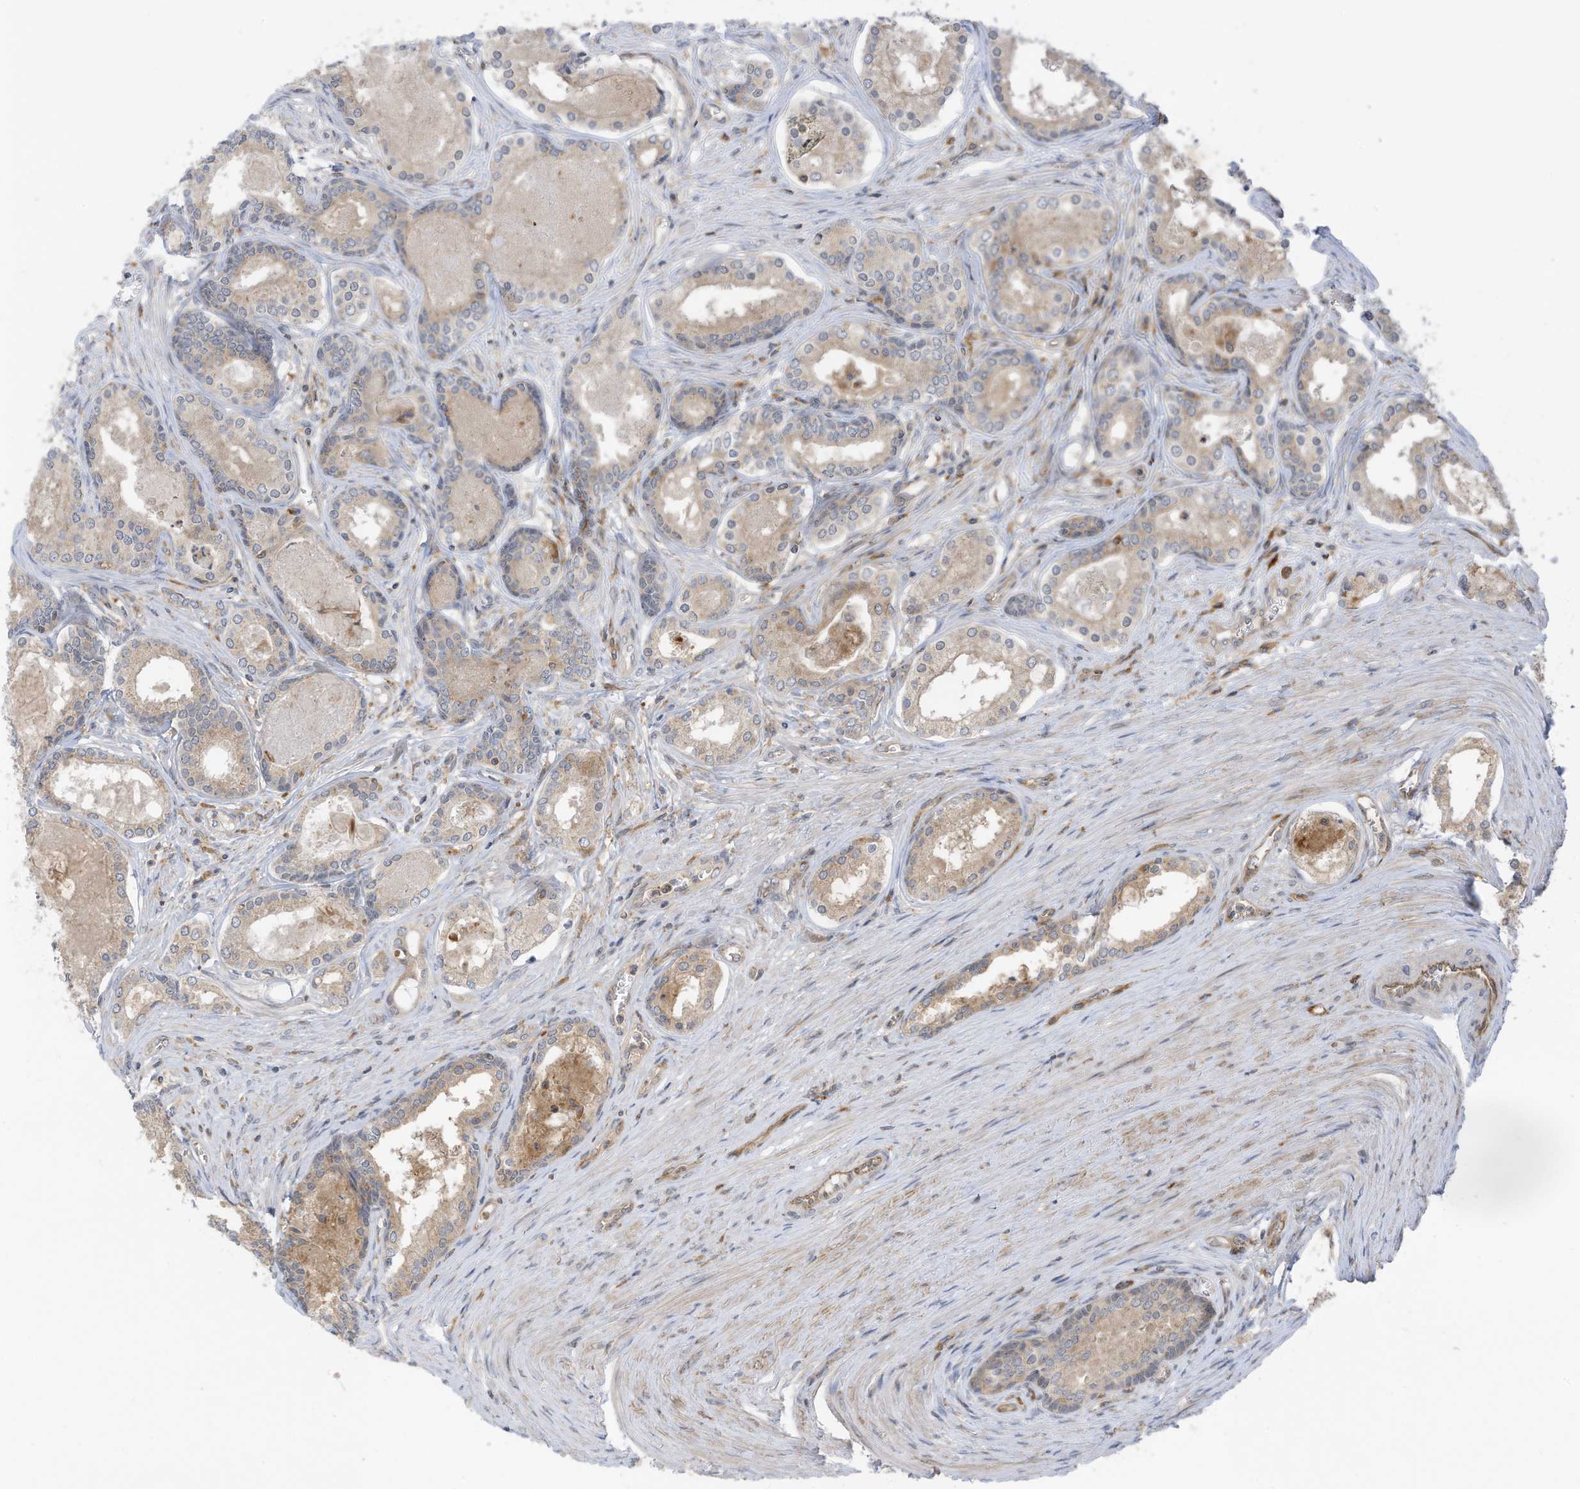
{"staining": {"intensity": "weak", "quantity": "25%-75%", "location": "cytoplasmic/membranous"}, "tissue": "prostate cancer", "cell_type": "Tumor cells", "image_type": "cancer", "snomed": [{"axis": "morphology", "description": "Adenocarcinoma, High grade"}, {"axis": "topography", "description": "Prostate"}], "caption": "DAB immunohistochemical staining of human prostate adenocarcinoma (high-grade) demonstrates weak cytoplasmic/membranous protein staining in approximately 25%-75% of tumor cells.", "gene": "DZIP3", "patient": {"sex": "male", "age": 68}}